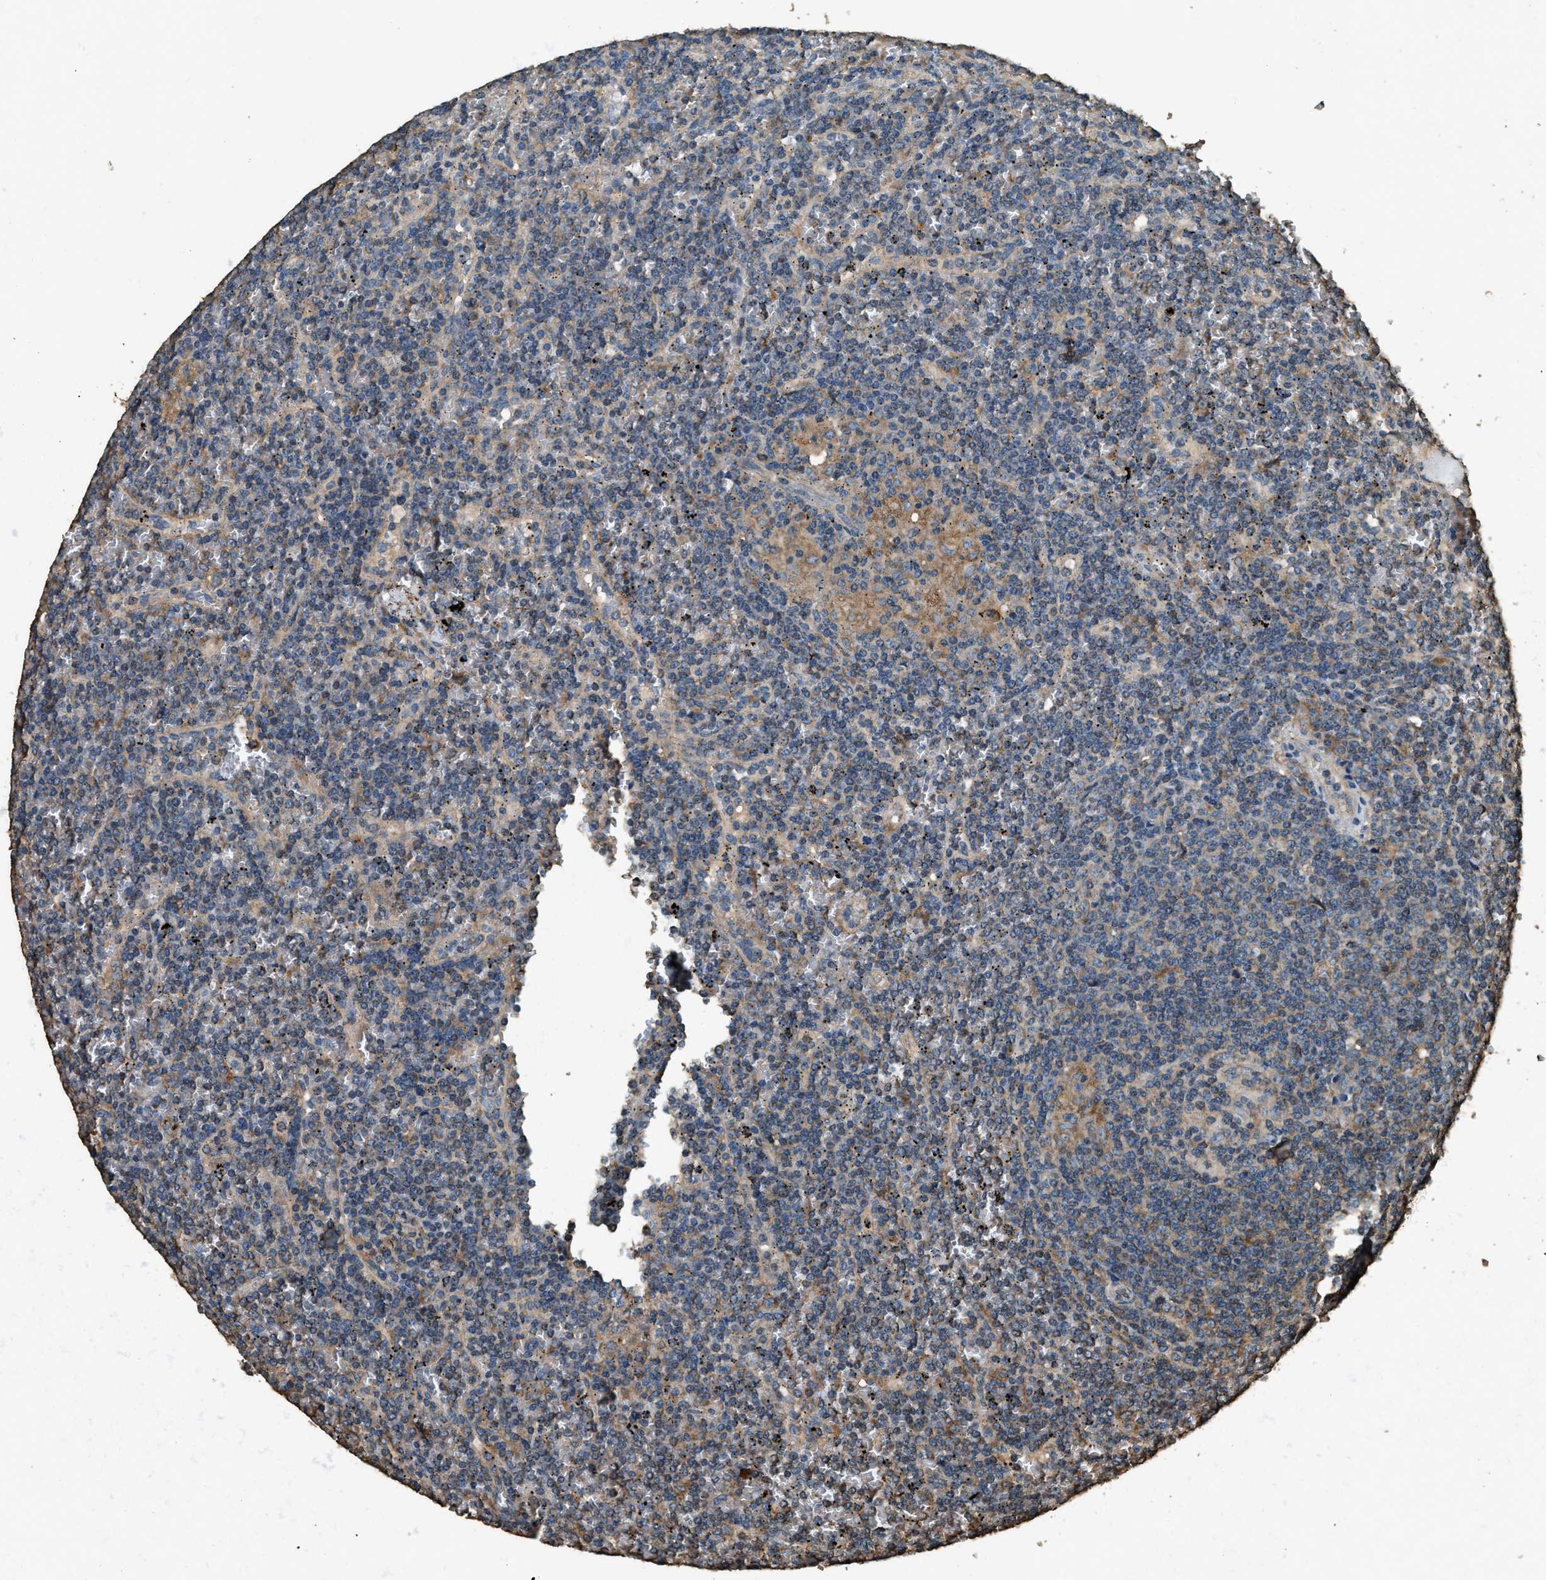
{"staining": {"intensity": "moderate", "quantity": "<25%", "location": "cytoplasmic/membranous"}, "tissue": "lymphoma", "cell_type": "Tumor cells", "image_type": "cancer", "snomed": [{"axis": "morphology", "description": "Malignant lymphoma, non-Hodgkin's type, Low grade"}, {"axis": "topography", "description": "Spleen"}], "caption": "Lymphoma tissue displays moderate cytoplasmic/membranous staining in approximately <25% of tumor cells, visualized by immunohistochemistry.", "gene": "ERGIC1", "patient": {"sex": "female", "age": 19}}